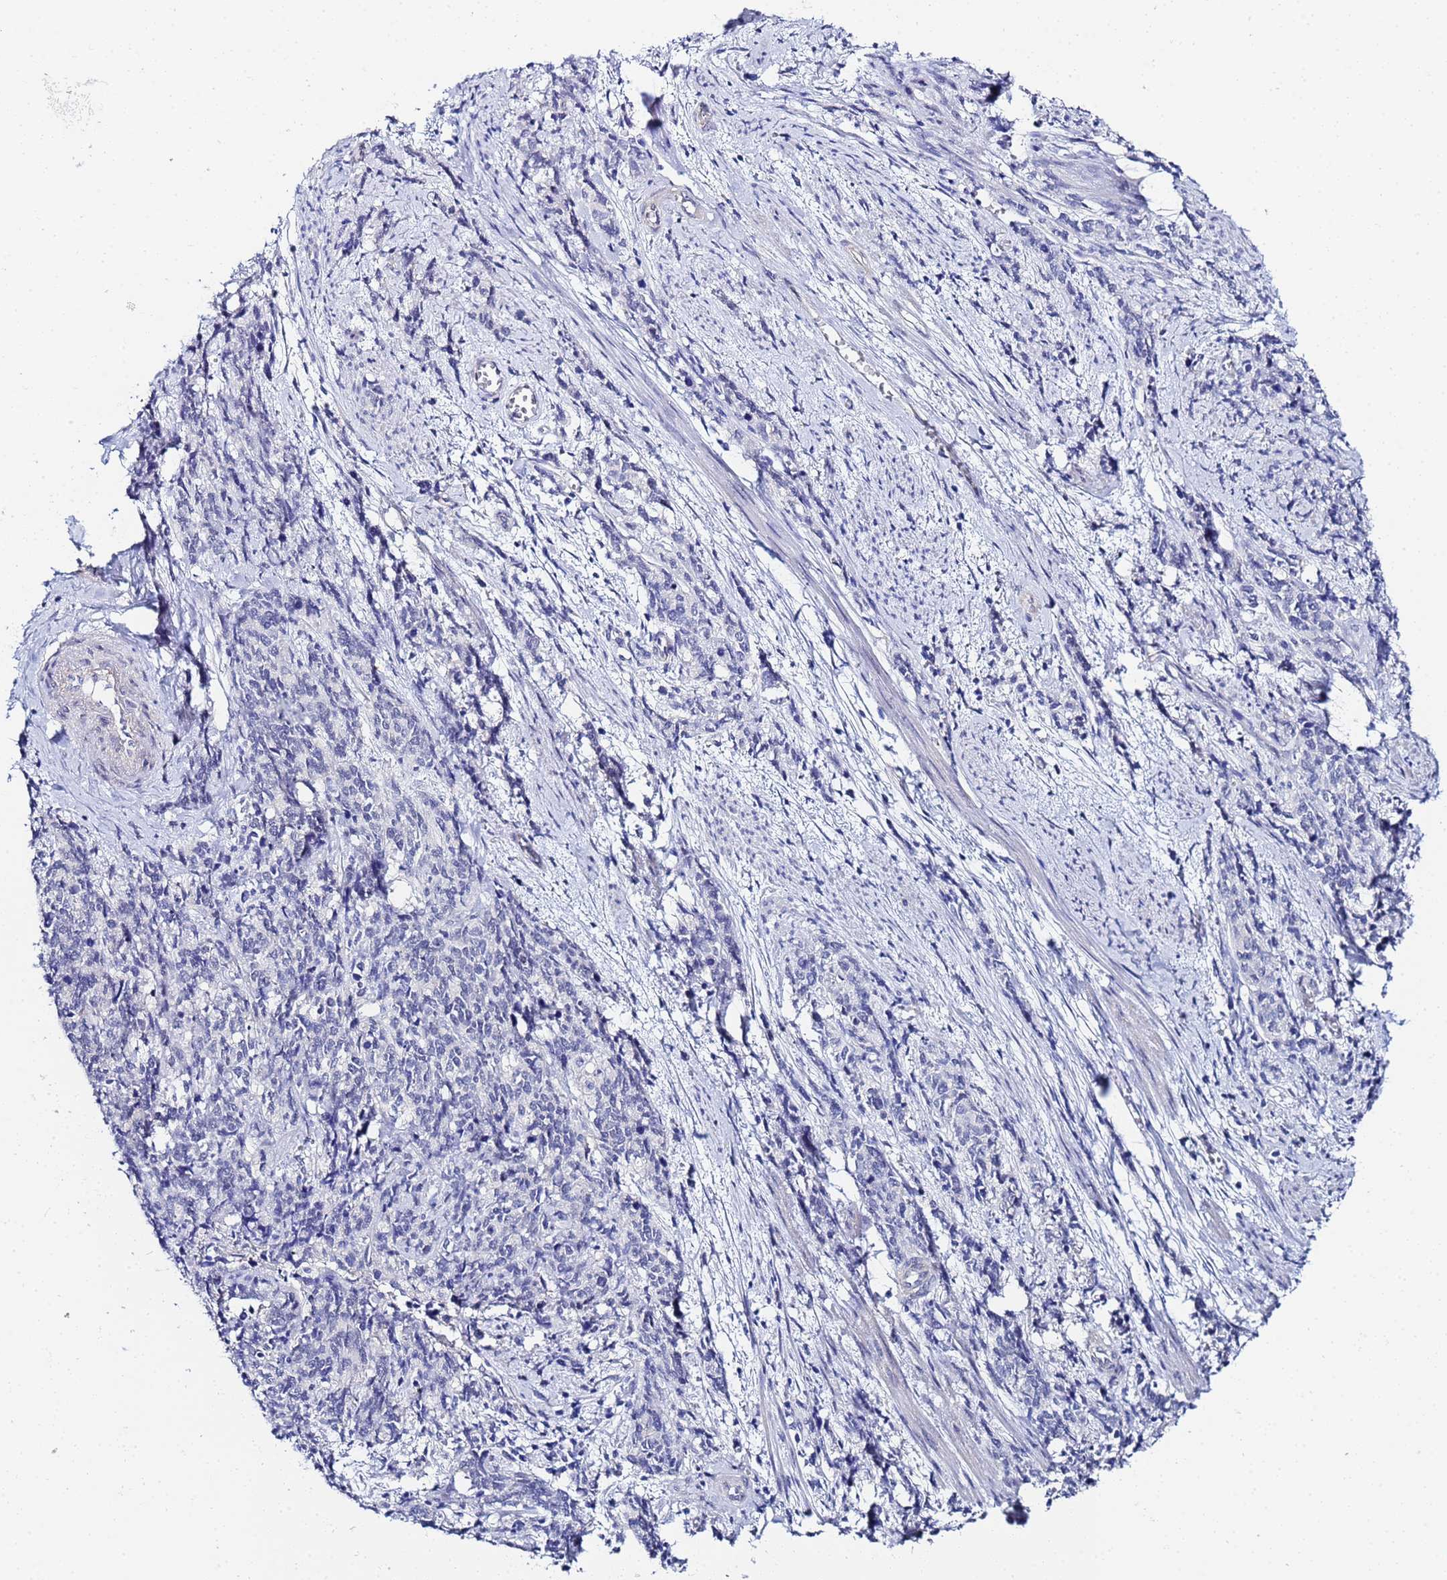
{"staining": {"intensity": "negative", "quantity": "none", "location": "none"}, "tissue": "cervical cancer", "cell_type": "Tumor cells", "image_type": "cancer", "snomed": [{"axis": "morphology", "description": "Squamous cell carcinoma, NOS"}, {"axis": "topography", "description": "Cervix"}], "caption": "IHC micrograph of human cervical squamous cell carcinoma stained for a protein (brown), which shows no expression in tumor cells. (Brightfield microscopy of DAB (3,3'-diaminobenzidine) immunohistochemistry (IHC) at high magnification).", "gene": "ZNF26", "patient": {"sex": "female", "age": 60}}